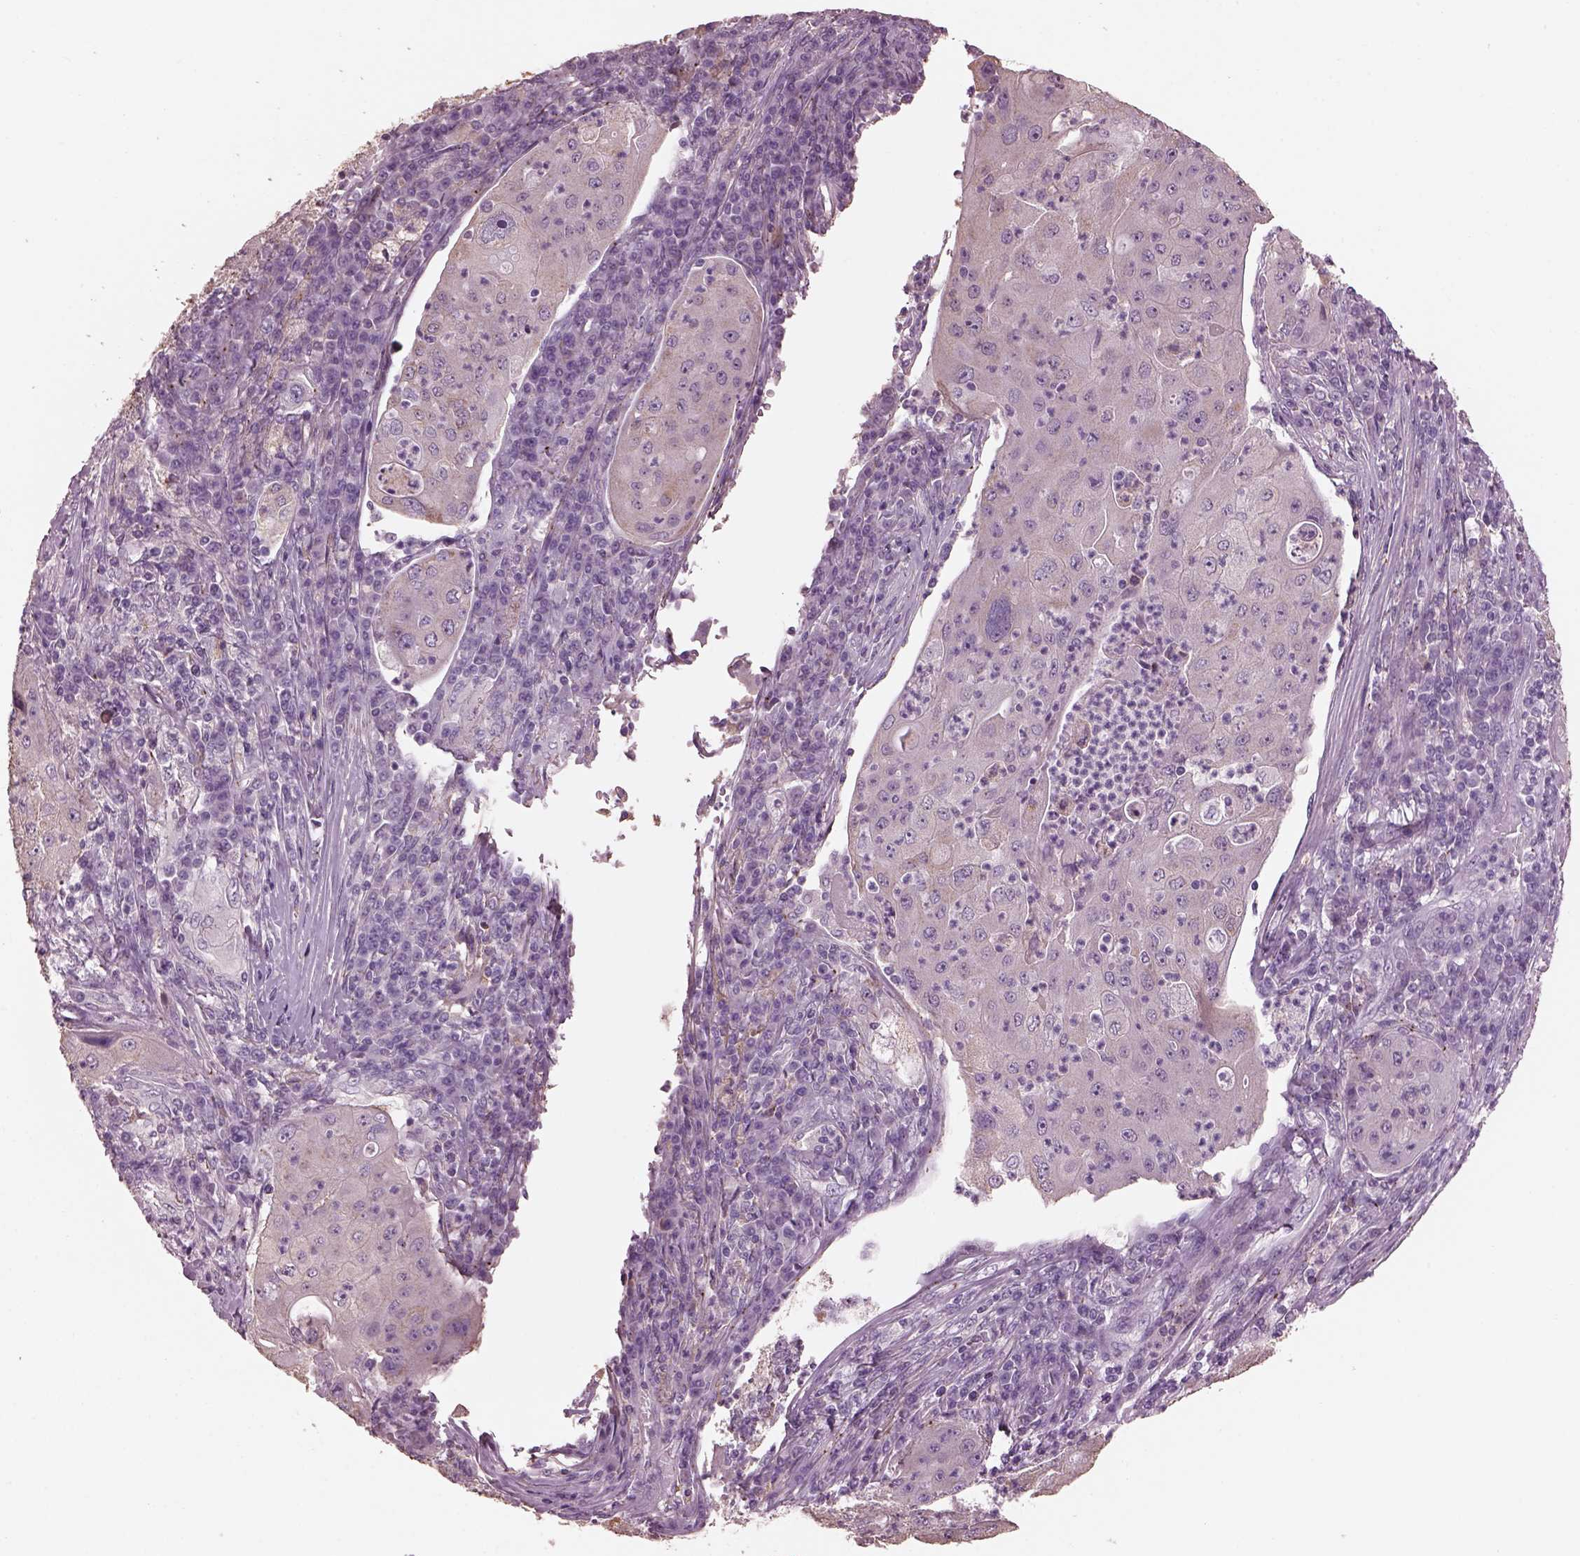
{"staining": {"intensity": "negative", "quantity": "none", "location": "none"}, "tissue": "lung cancer", "cell_type": "Tumor cells", "image_type": "cancer", "snomed": [{"axis": "morphology", "description": "Squamous cell carcinoma, NOS"}, {"axis": "topography", "description": "Lung"}], "caption": "DAB (3,3'-diaminobenzidine) immunohistochemical staining of lung cancer (squamous cell carcinoma) displays no significant expression in tumor cells.", "gene": "SRI", "patient": {"sex": "female", "age": 59}}